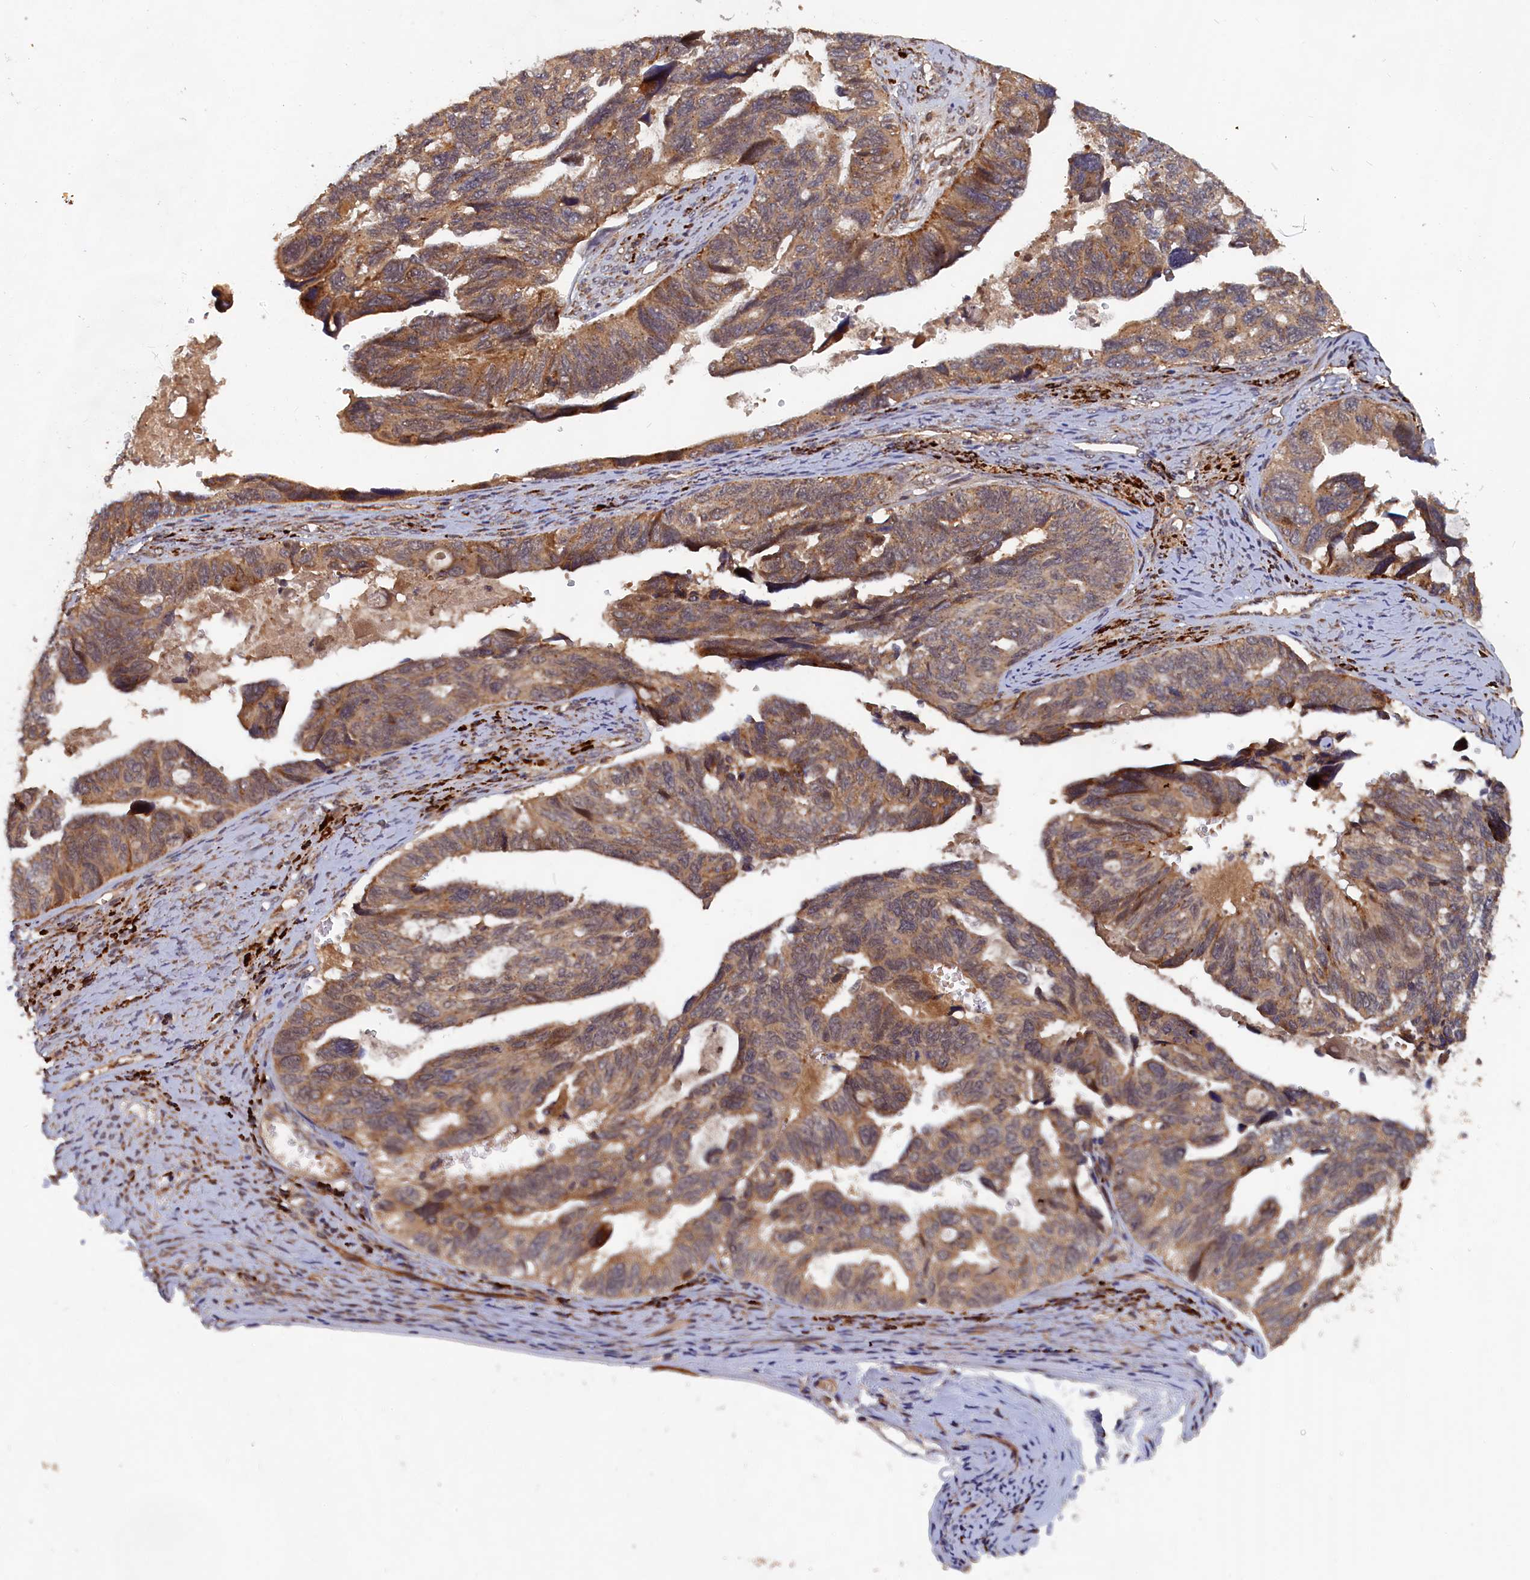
{"staining": {"intensity": "moderate", "quantity": ">75%", "location": "cytoplasmic/membranous"}, "tissue": "ovarian cancer", "cell_type": "Tumor cells", "image_type": "cancer", "snomed": [{"axis": "morphology", "description": "Cystadenocarcinoma, serous, NOS"}, {"axis": "topography", "description": "Ovary"}], "caption": "Ovarian serous cystadenocarcinoma was stained to show a protein in brown. There is medium levels of moderate cytoplasmic/membranous staining in approximately >75% of tumor cells. (DAB = brown stain, brightfield microscopy at high magnification).", "gene": "TRAPPC2L", "patient": {"sex": "female", "age": 79}}